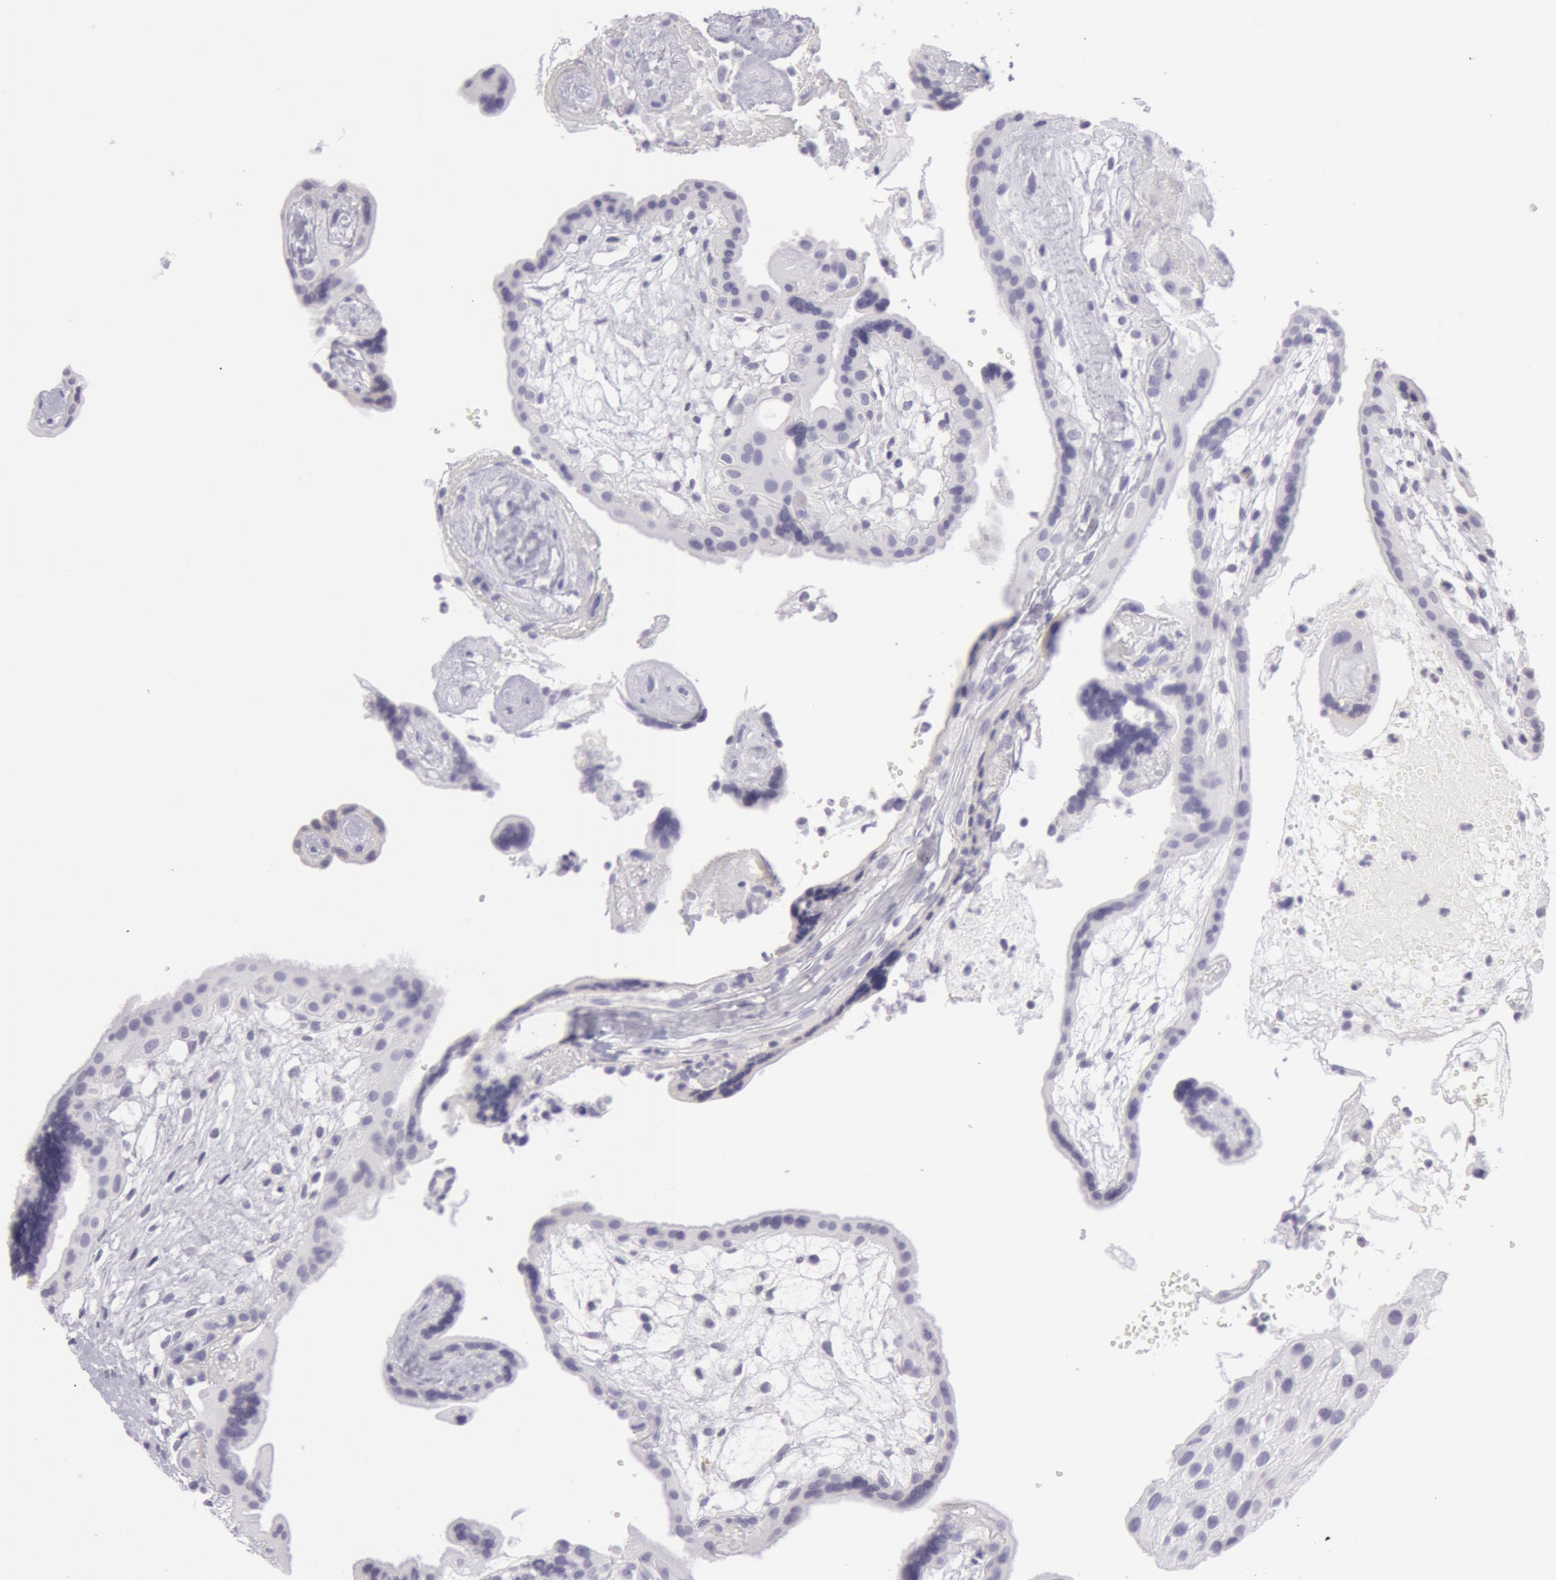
{"staining": {"intensity": "negative", "quantity": "none", "location": "none"}, "tissue": "placenta", "cell_type": "Decidual cells", "image_type": "normal", "snomed": [{"axis": "morphology", "description": "Normal tissue, NOS"}, {"axis": "topography", "description": "Placenta"}], "caption": "A histopathology image of human placenta is negative for staining in decidual cells.", "gene": "AMACR", "patient": {"sex": "female", "age": 32}}